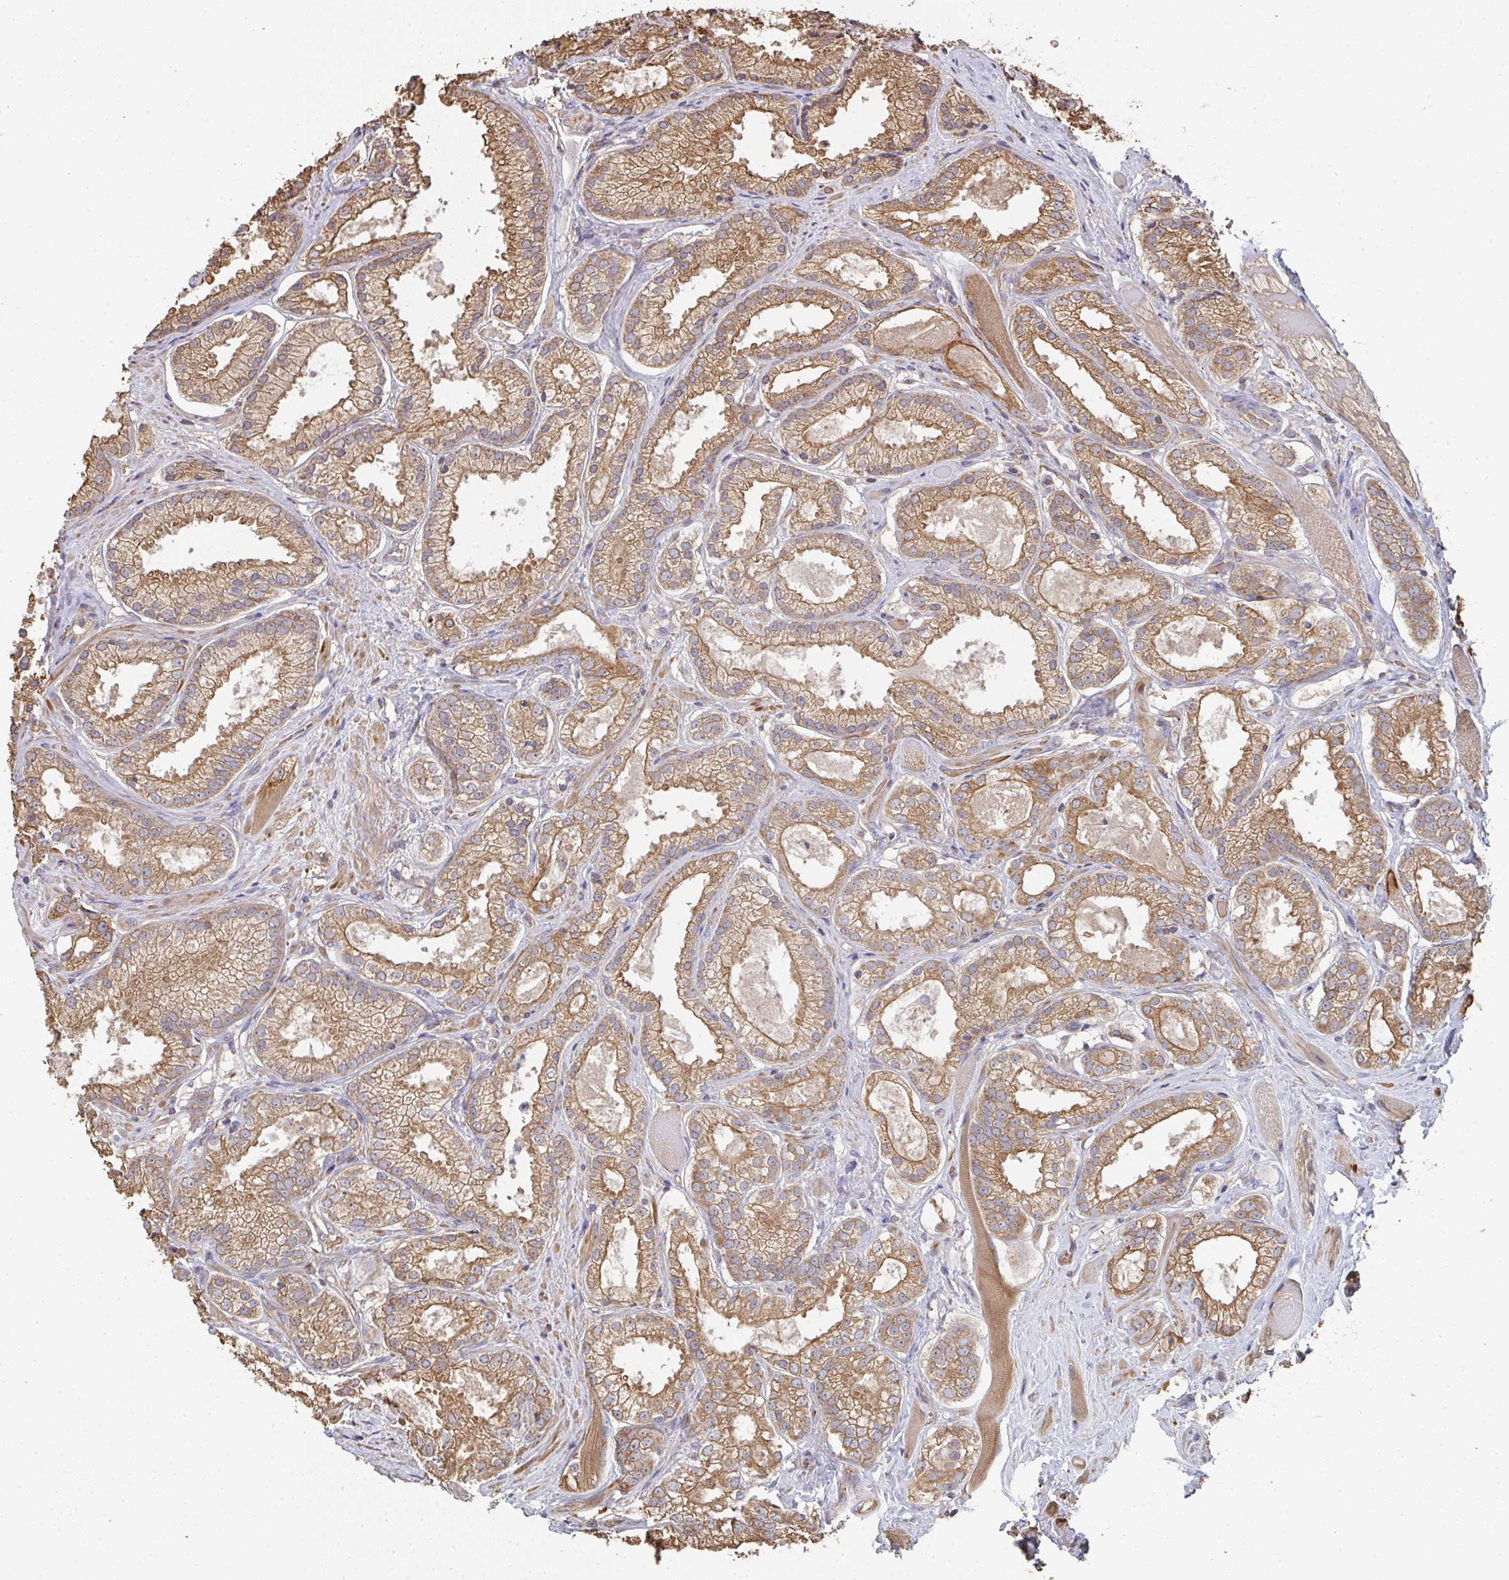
{"staining": {"intensity": "moderate", "quantity": ">75%", "location": "cytoplasmic/membranous"}, "tissue": "prostate cancer", "cell_type": "Tumor cells", "image_type": "cancer", "snomed": [{"axis": "morphology", "description": "Adenocarcinoma, High grade"}, {"axis": "topography", "description": "Prostate"}], "caption": "Human prostate high-grade adenocarcinoma stained with a brown dye demonstrates moderate cytoplasmic/membranous positive positivity in approximately >75% of tumor cells.", "gene": "POLG", "patient": {"sex": "male", "age": 68}}